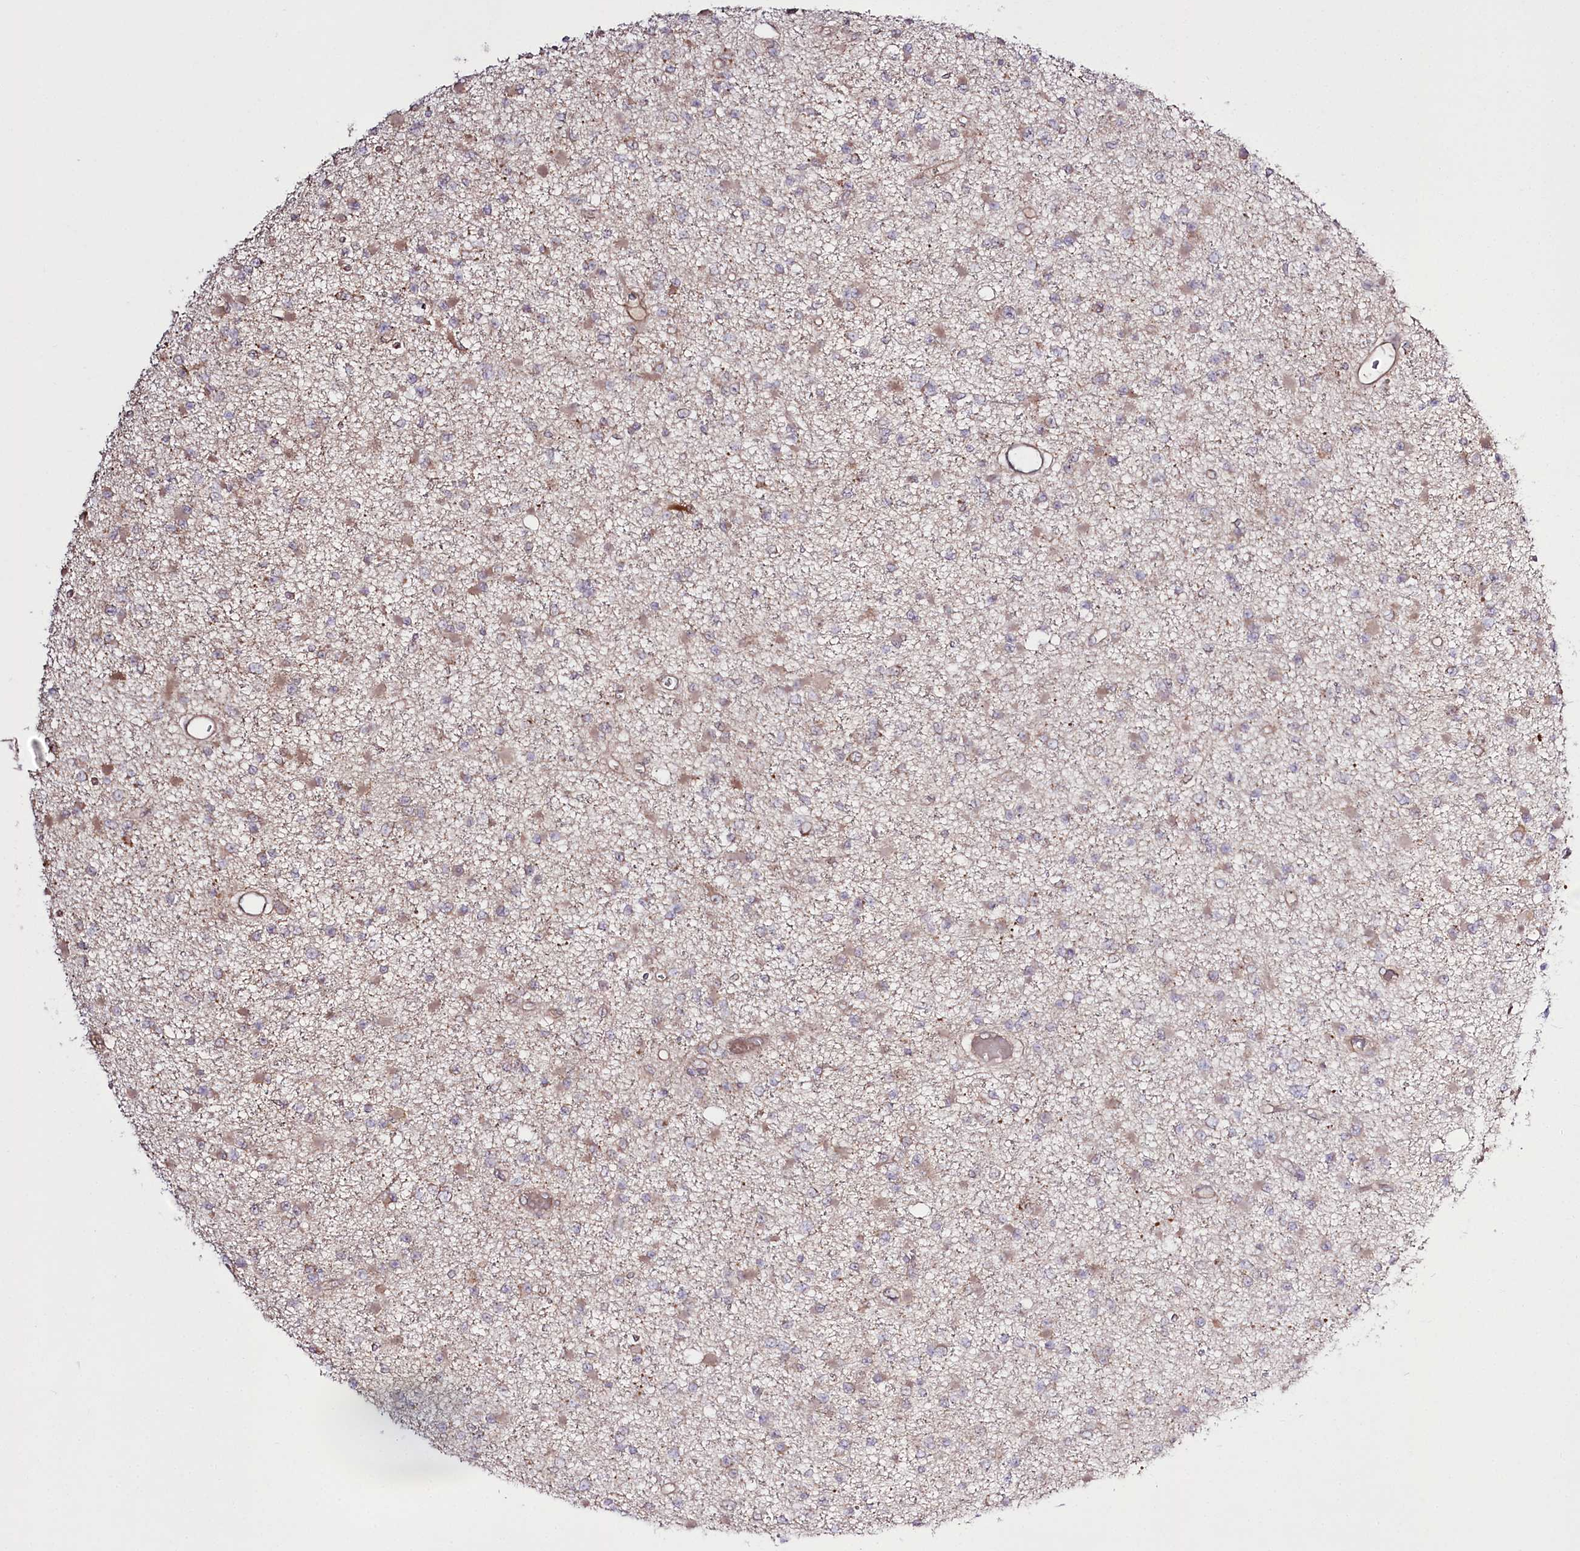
{"staining": {"intensity": "weak", "quantity": "25%-75%", "location": "cytoplasmic/membranous"}, "tissue": "glioma", "cell_type": "Tumor cells", "image_type": "cancer", "snomed": [{"axis": "morphology", "description": "Glioma, malignant, Low grade"}, {"axis": "topography", "description": "Brain"}], "caption": "IHC of human low-grade glioma (malignant) demonstrates low levels of weak cytoplasmic/membranous positivity in about 25%-75% of tumor cells.", "gene": "REXO2", "patient": {"sex": "female", "age": 22}}